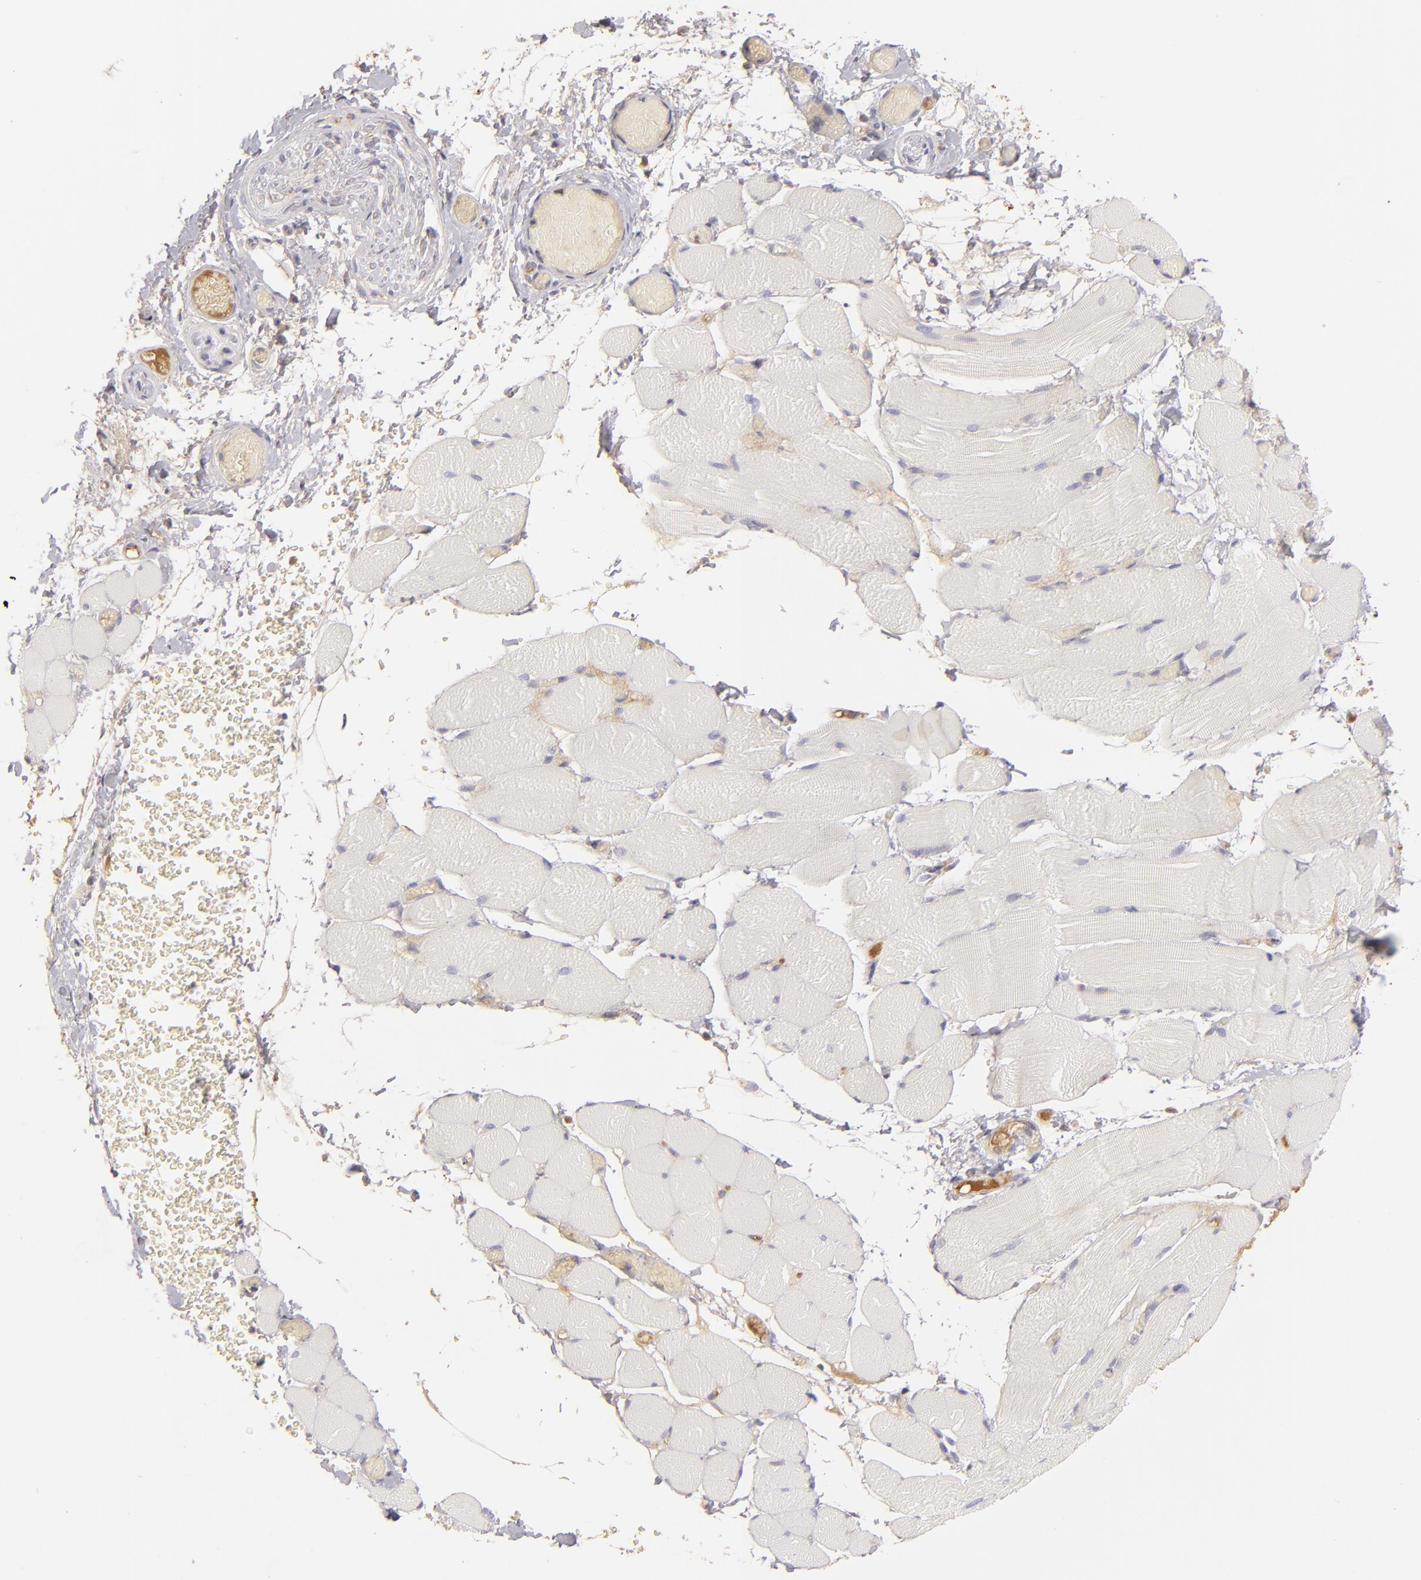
{"staining": {"intensity": "weak", "quantity": ">75%", "location": "cytoplasmic/membranous"}, "tissue": "skeletal muscle", "cell_type": "Myocytes", "image_type": "normal", "snomed": [{"axis": "morphology", "description": "Normal tissue, NOS"}, {"axis": "topography", "description": "Skeletal muscle"}, {"axis": "topography", "description": "Soft tissue"}], "caption": "An image of skeletal muscle stained for a protein demonstrates weak cytoplasmic/membranous brown staining in myocytes.", "gene": "CFB", "patient": {"sex": "female", "age": 58}}